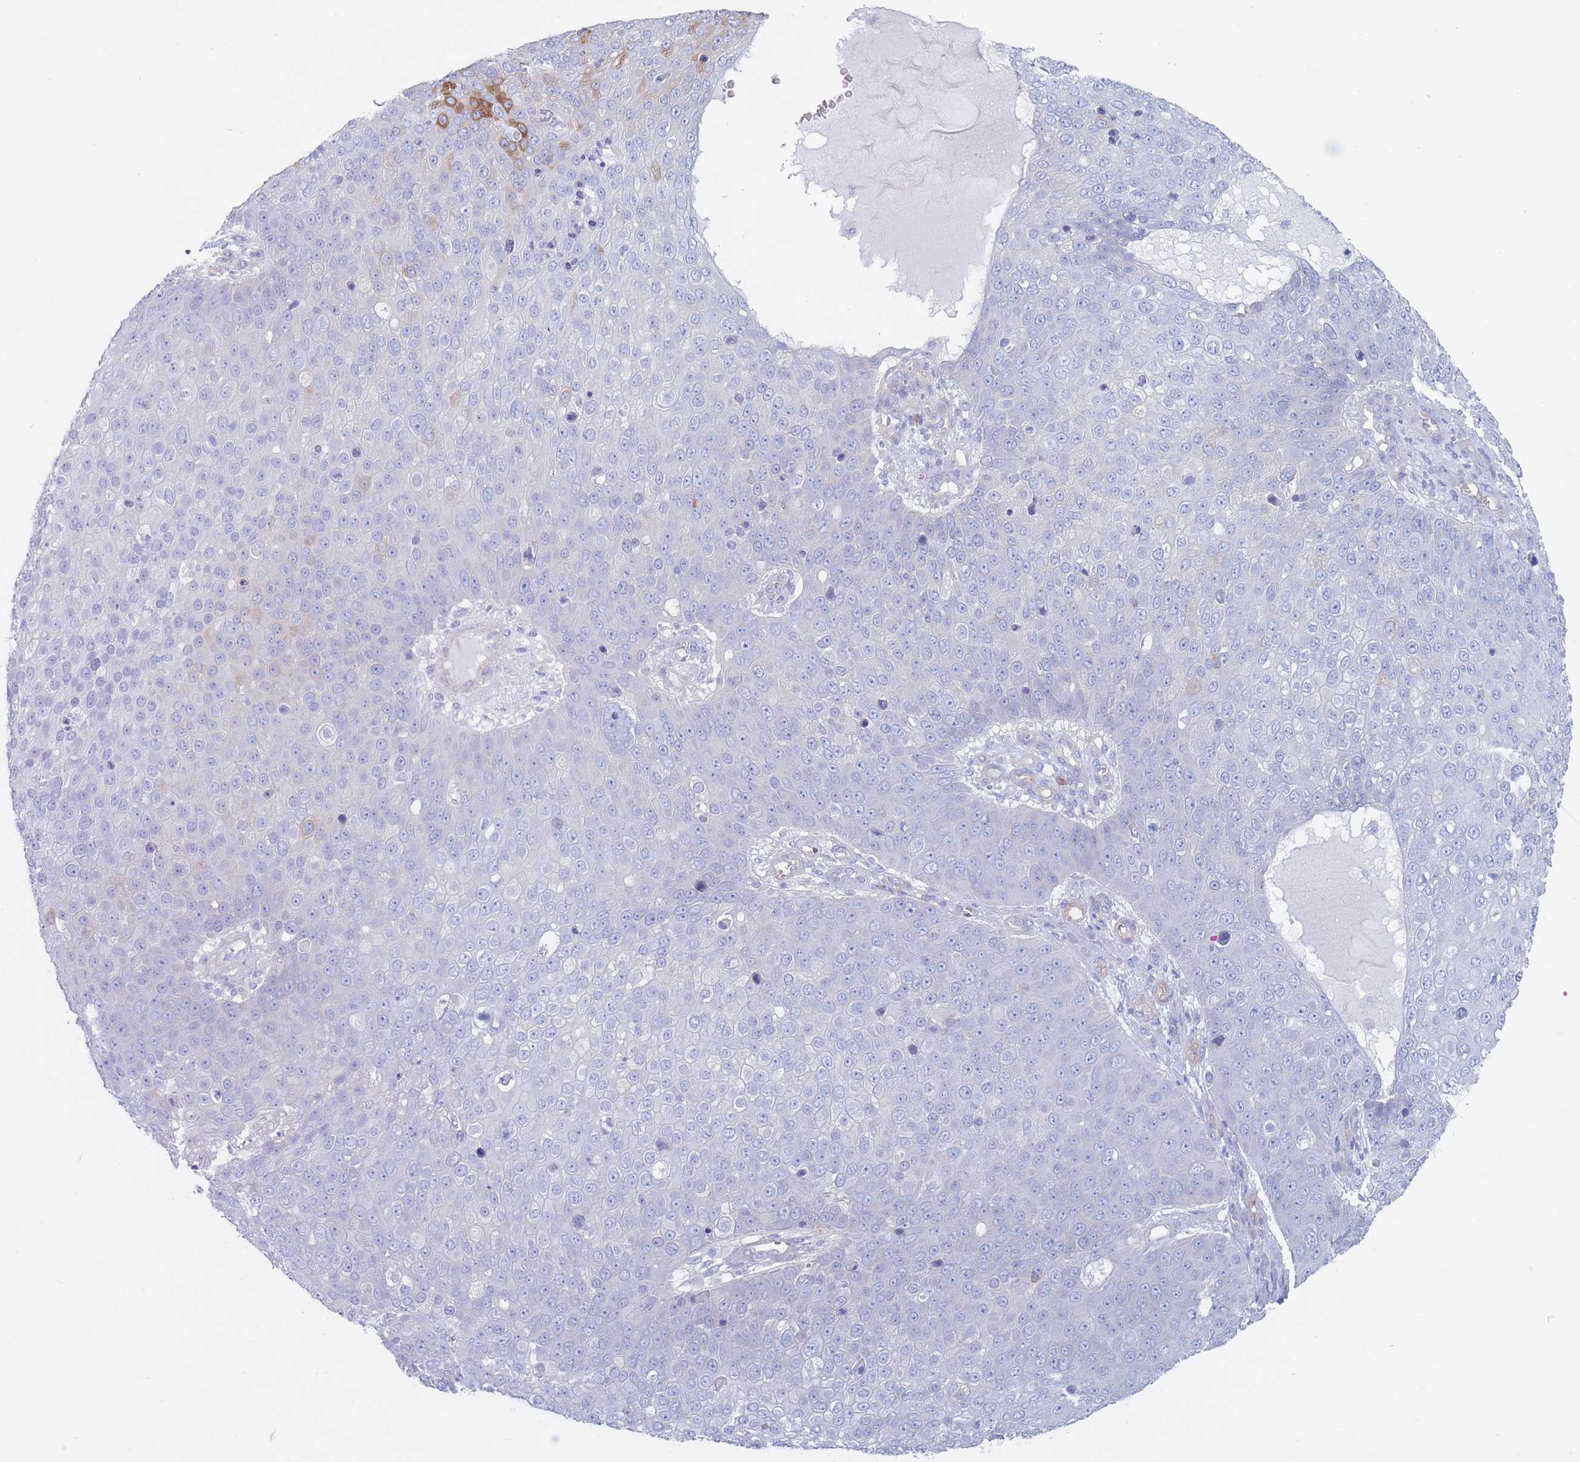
{"staining": {"intensity": "moderate", "quantity": "<25%", "location": "cytoplasmic/membranous"}, "tissue": "skin cancer", "cell_type": "Tumor cells", "image_type": "cancer", "snomed": [{"axis": "morphology", "description": "Squamous cell carcinoma, NOS"}, {"axis": "topography", "description": "Skin"}], "caption": "A photomicrograph showing moderate cytoplasmic/membranous expression in about <25% of tumor cells in skin cancer, as visualized by brown immunohistochemical staining.", "gene": "PLPP1", "patient": {"sex": "male", "age": 71}}